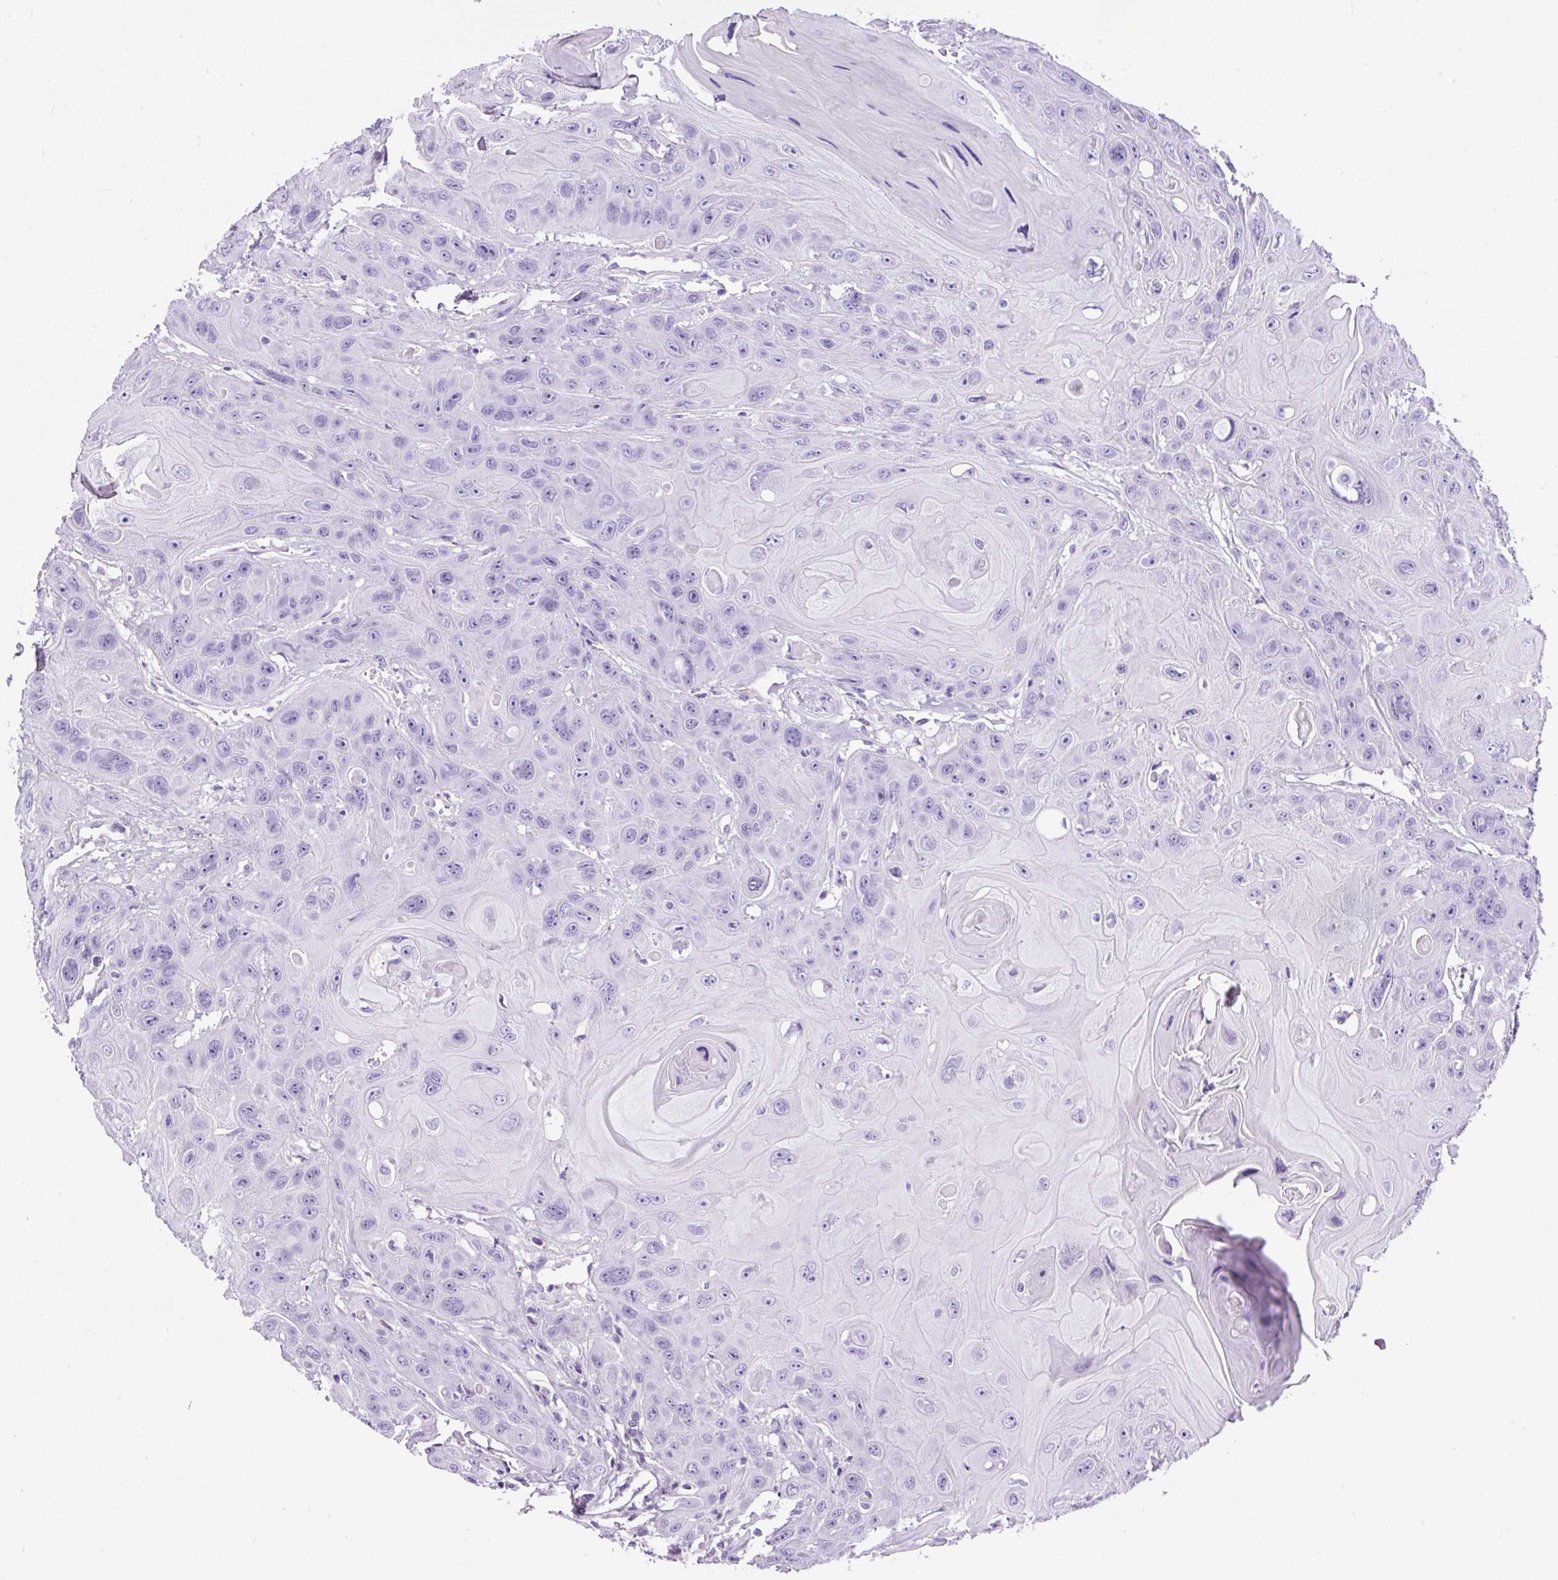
{"staining": {"intensity": "negative", "quantity": "none", "location": "none"}, "tissue": "head and neck cancer", "cell_type": "Tumor cells", "image_type": "cancer", "snomed": [{"axis": "morphology", "description": "Squamous cell carcinoma, NOS"}, {"axis": "topography", "description": "Head-Neck"}], "caption": "The histopathology image demonstrates no significant expression in tumor cells of head and neck cancer (squamous cell carcinoma). Nuclei are stained in blue.", "gene": "TAFA3", "patient": {"sex": "female", "age": 59}}